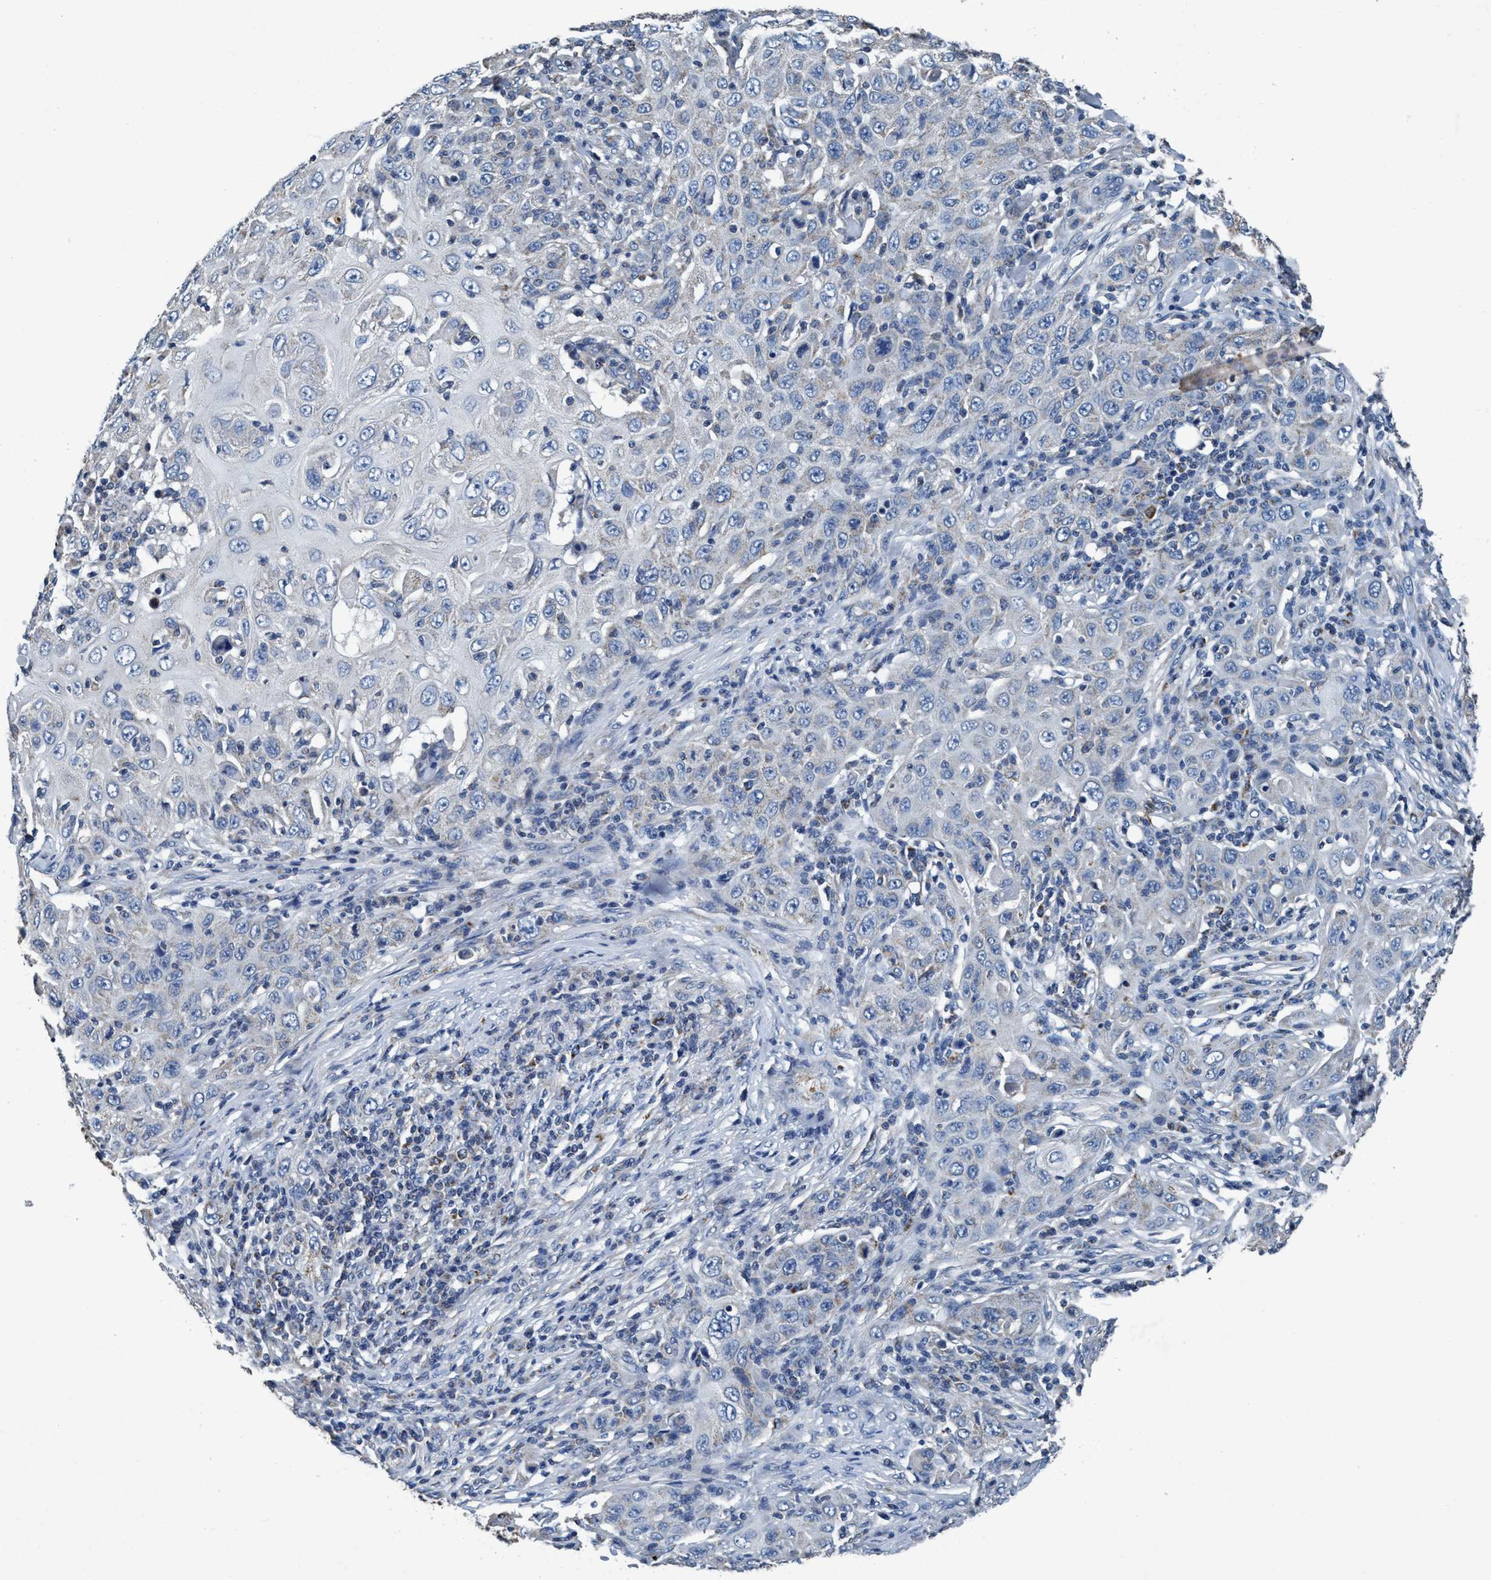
{"staining": {"intensity": "negative", "quantity": "none", "location": "none"}, "tissue": "skin cancer", "cell_type": "Tumor cells", "image_type": "cancer", "snomed": [{"axis": "morphology", "description": "Squamous cell carcinoma, NOS"}, {"axis": "topography", "description": "Skin"}], "caption": "High magnification brightfield microscopy of skin cancer (squamous cell carcinoma) stained with DAB (3,3'-diaminobenzidine) (brown) and counterstained with hematoxylin (blue): tumor cells show no significant staining. (Brightfield microscopy of DAB (3,3'-diaminobenzidine) immunohistochemistry (IHC) at high magnification).", "gene": "ANKFN1", "patient": {"sex": "female", "age": 88}}